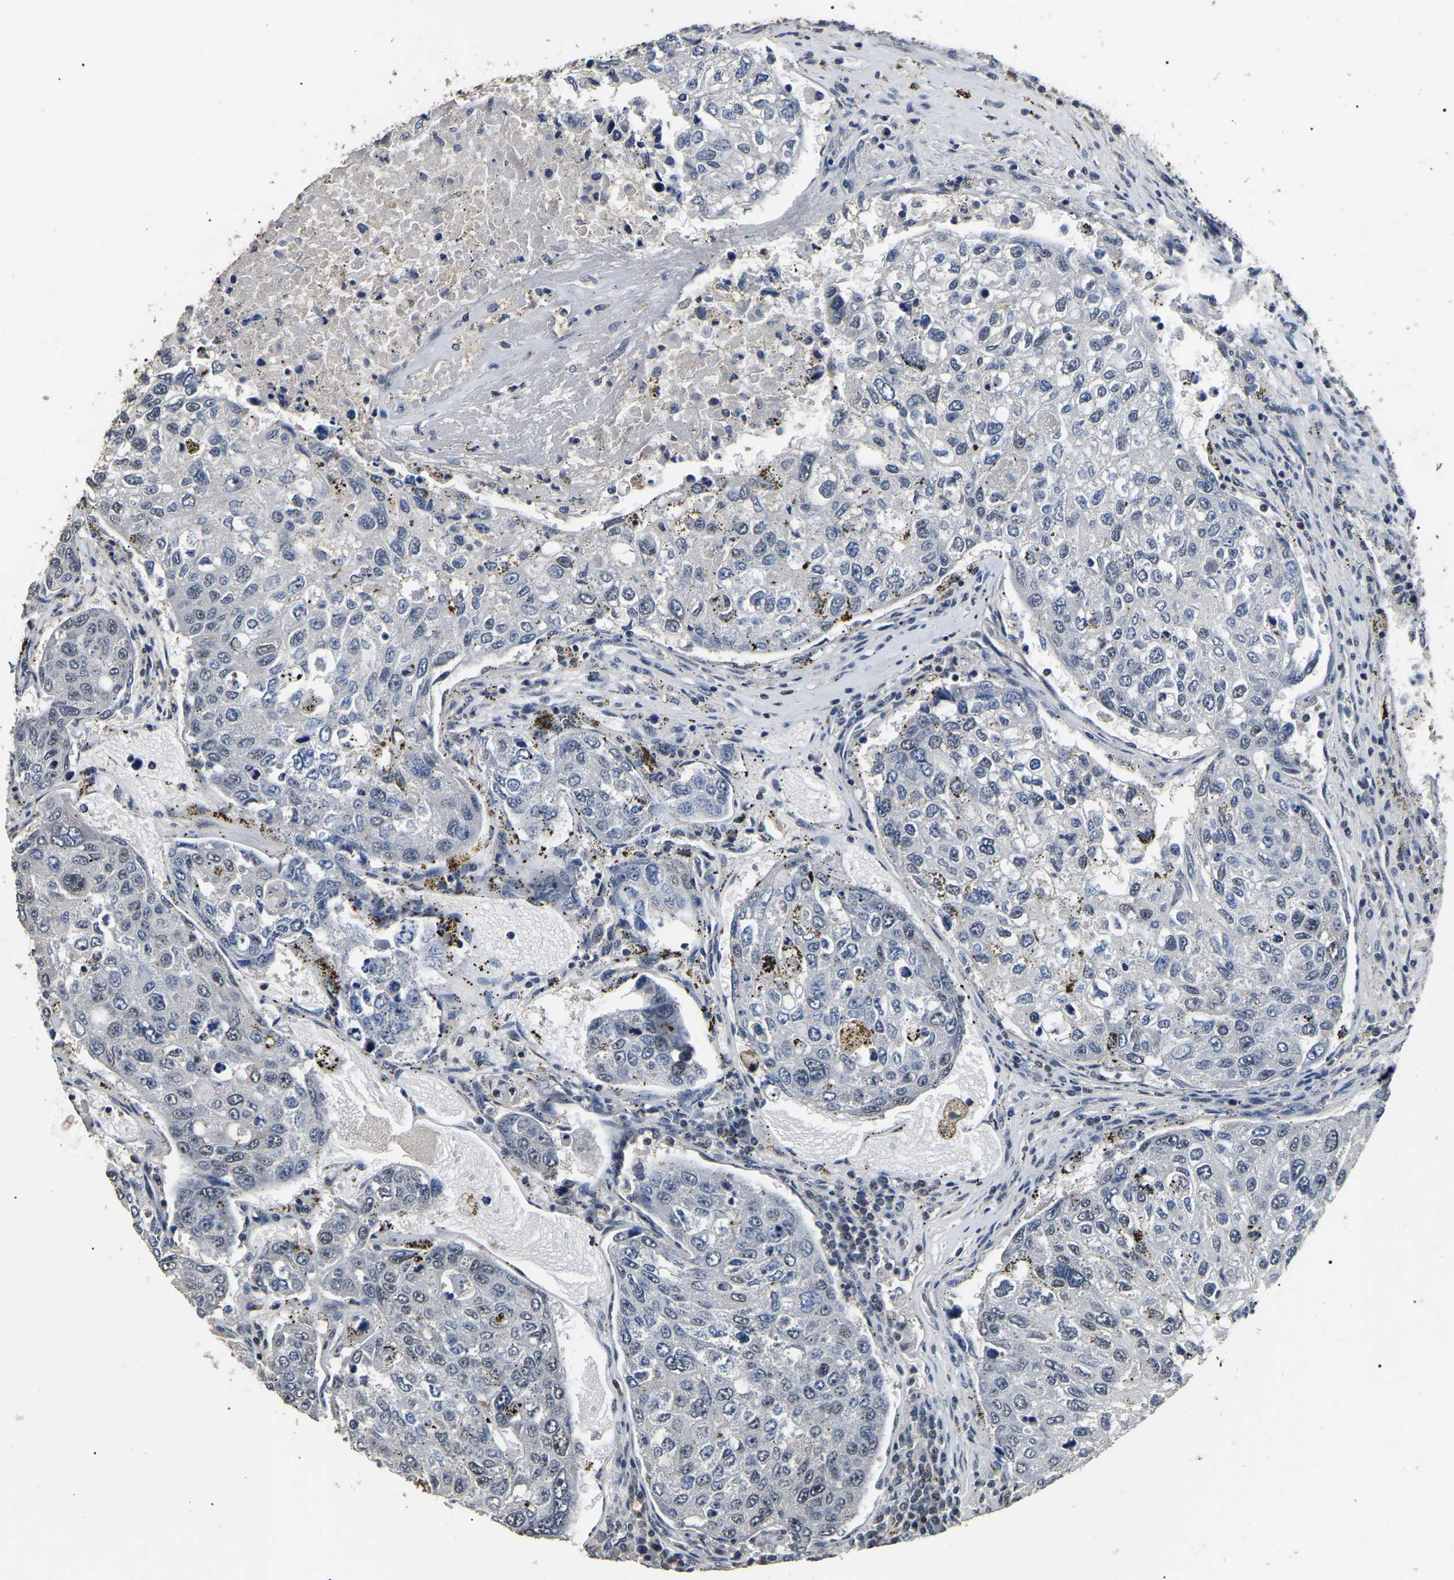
{"staining": {"intensity": "weak", "quantity": "25%-75%", "location": "nuclear"}, "tissue": "urothelial cancer", "cell_type": "Tumor cells", "image_type": "cancer", "snomed": [{"axis": "morphology", "description": "Urothelial carcinoma, High grade"}, {"axis": "topography", "description": "Lymph node"}, {"axis": "topography", "description": "Urinary bladder"}], "caption": "Immunohistochemistry (IHC) histopathology image of human urothelial cancer stained for a protein (brown), which demonstrates low levels of weak nuclear staining in approximately 25%-75% of tumor cells.", "gene": "PPM1E", "patient": {"sex": "male", "age": 51}}